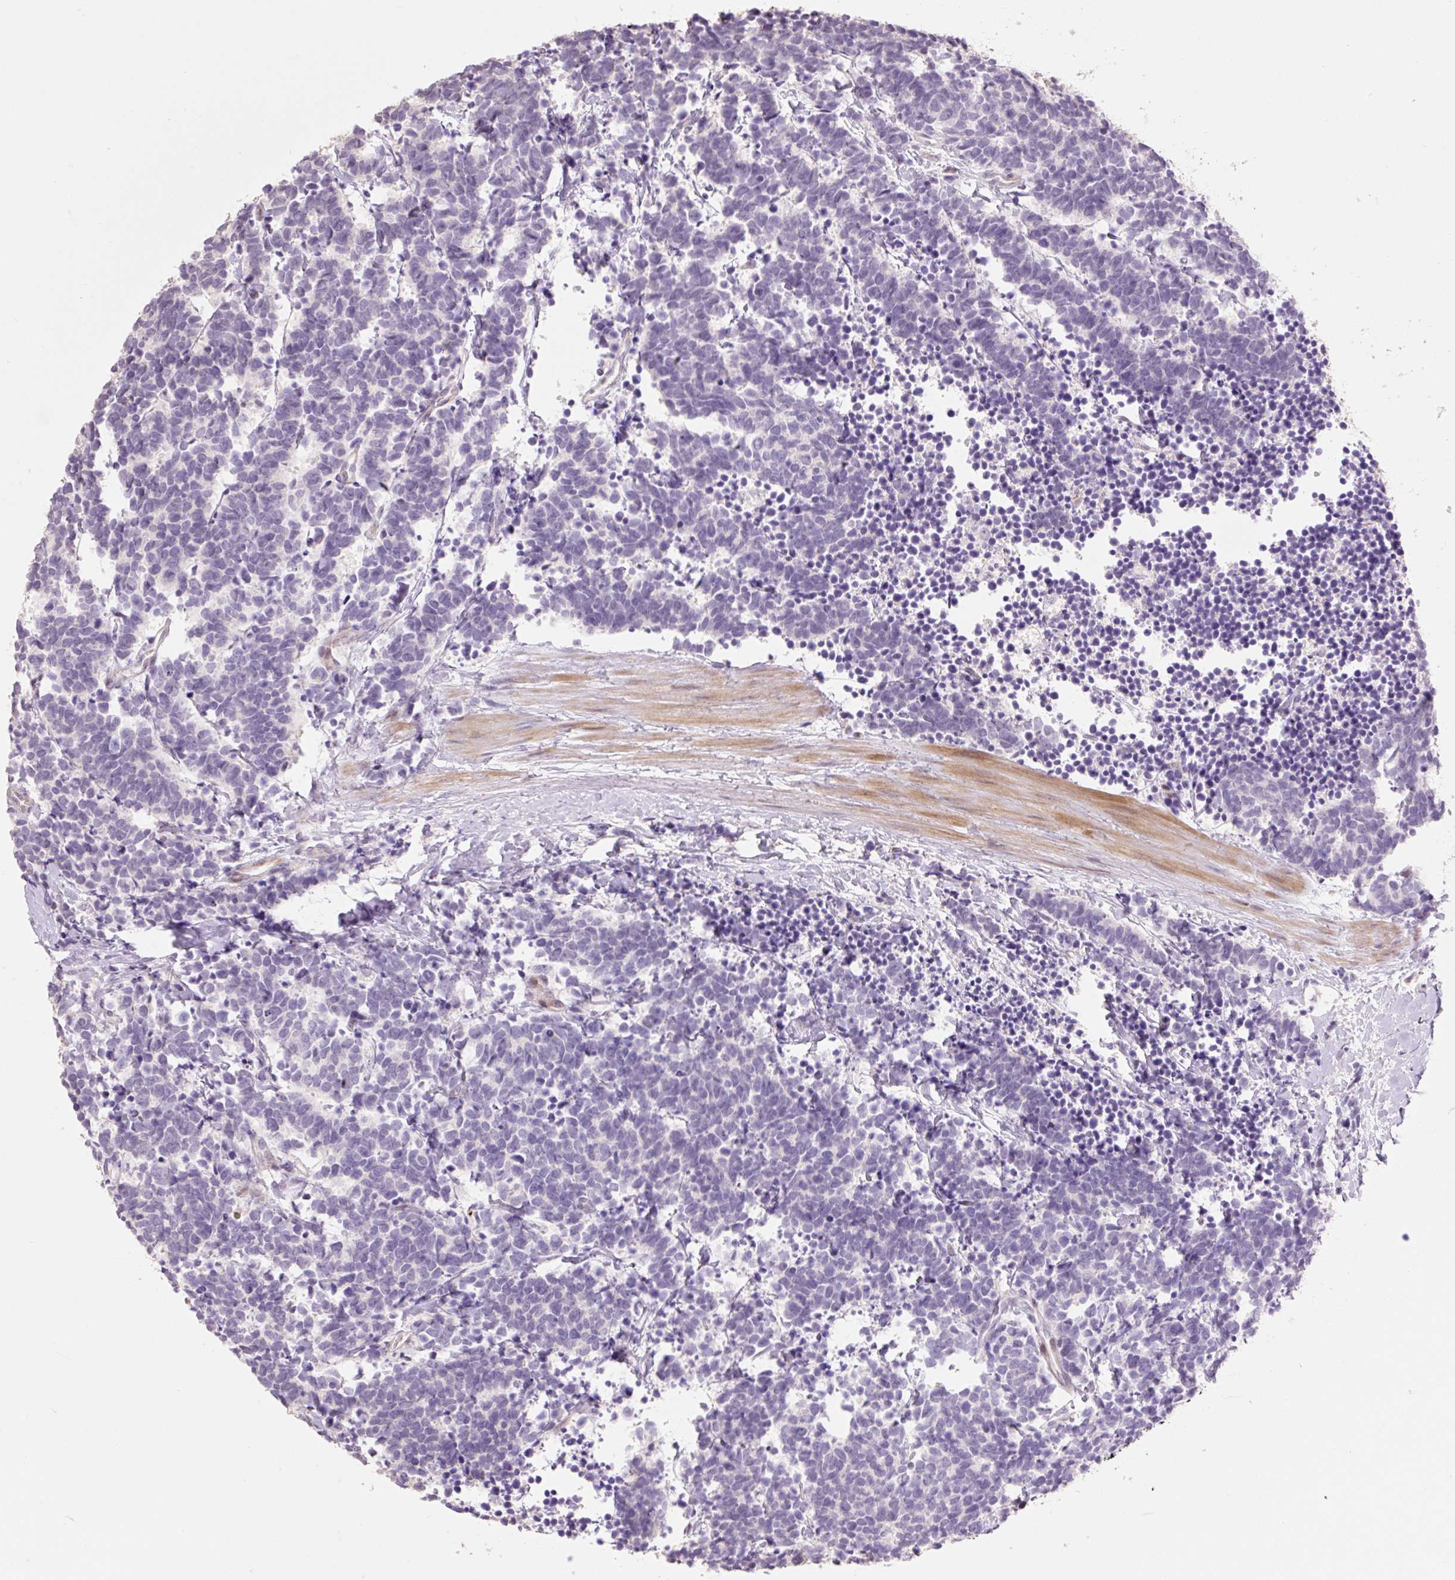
{"staining": {"intensity": "negative", "quantity": "none", "location": "none"}, "tissue": "carcinoid", "cell_type": "Tumor cells", "image_type": "cancer", "snomed": [{"axis": "morphology", "description": "Carcinoma, NOS"}, {"axis": "morphology", "description": "Carcinoid, malignant, NOS"}, {"axis": "topography", "description": "Prostate"}], "caption": "Protein analysis of carcinoid reveals no significant staining in tumor cells.", "gene": "ZNF552", "patient": {"sex": "male", "age": 57}}